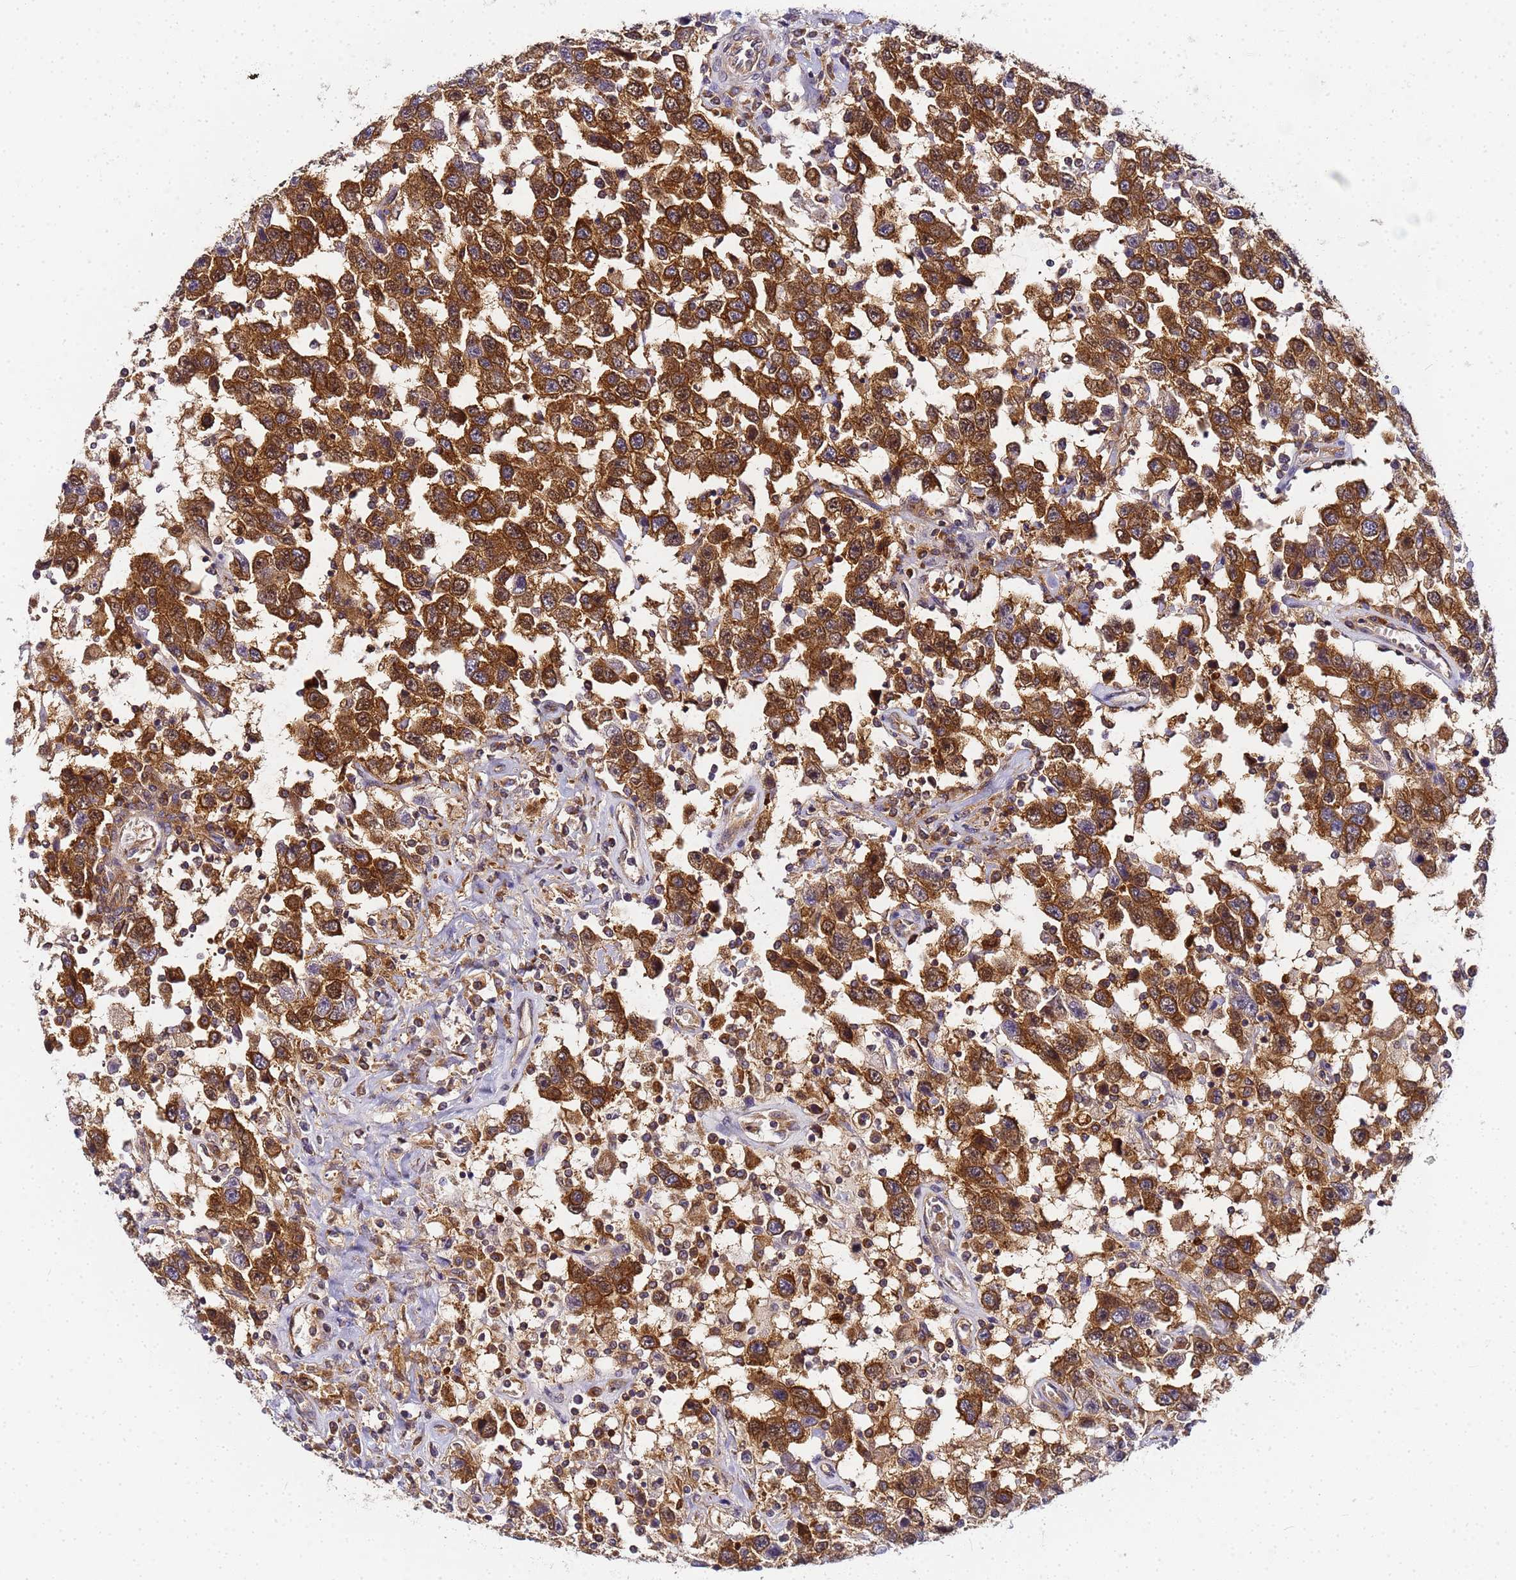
{"staining": {"intensity": "strong", "quantity": ">75%", "location": "cytoplasmic/membranous"}, "tissue": "testis cancer", "cell_type": "Tumor cells", "image_type": "cancer", "snomed": [{"axis": "morphology", "description": "Seminoma, NOS"}, {"axis": "topography", "description": "Testis"}], "caption": "Strong cytoplasmic/membranous expression for a protein is identified in approximately >75% of tumor cells of testis cancer (seminoma) using immunohistochemistry.", "gene": "CHM", "patient": {"sex": "male", "age": 41}}